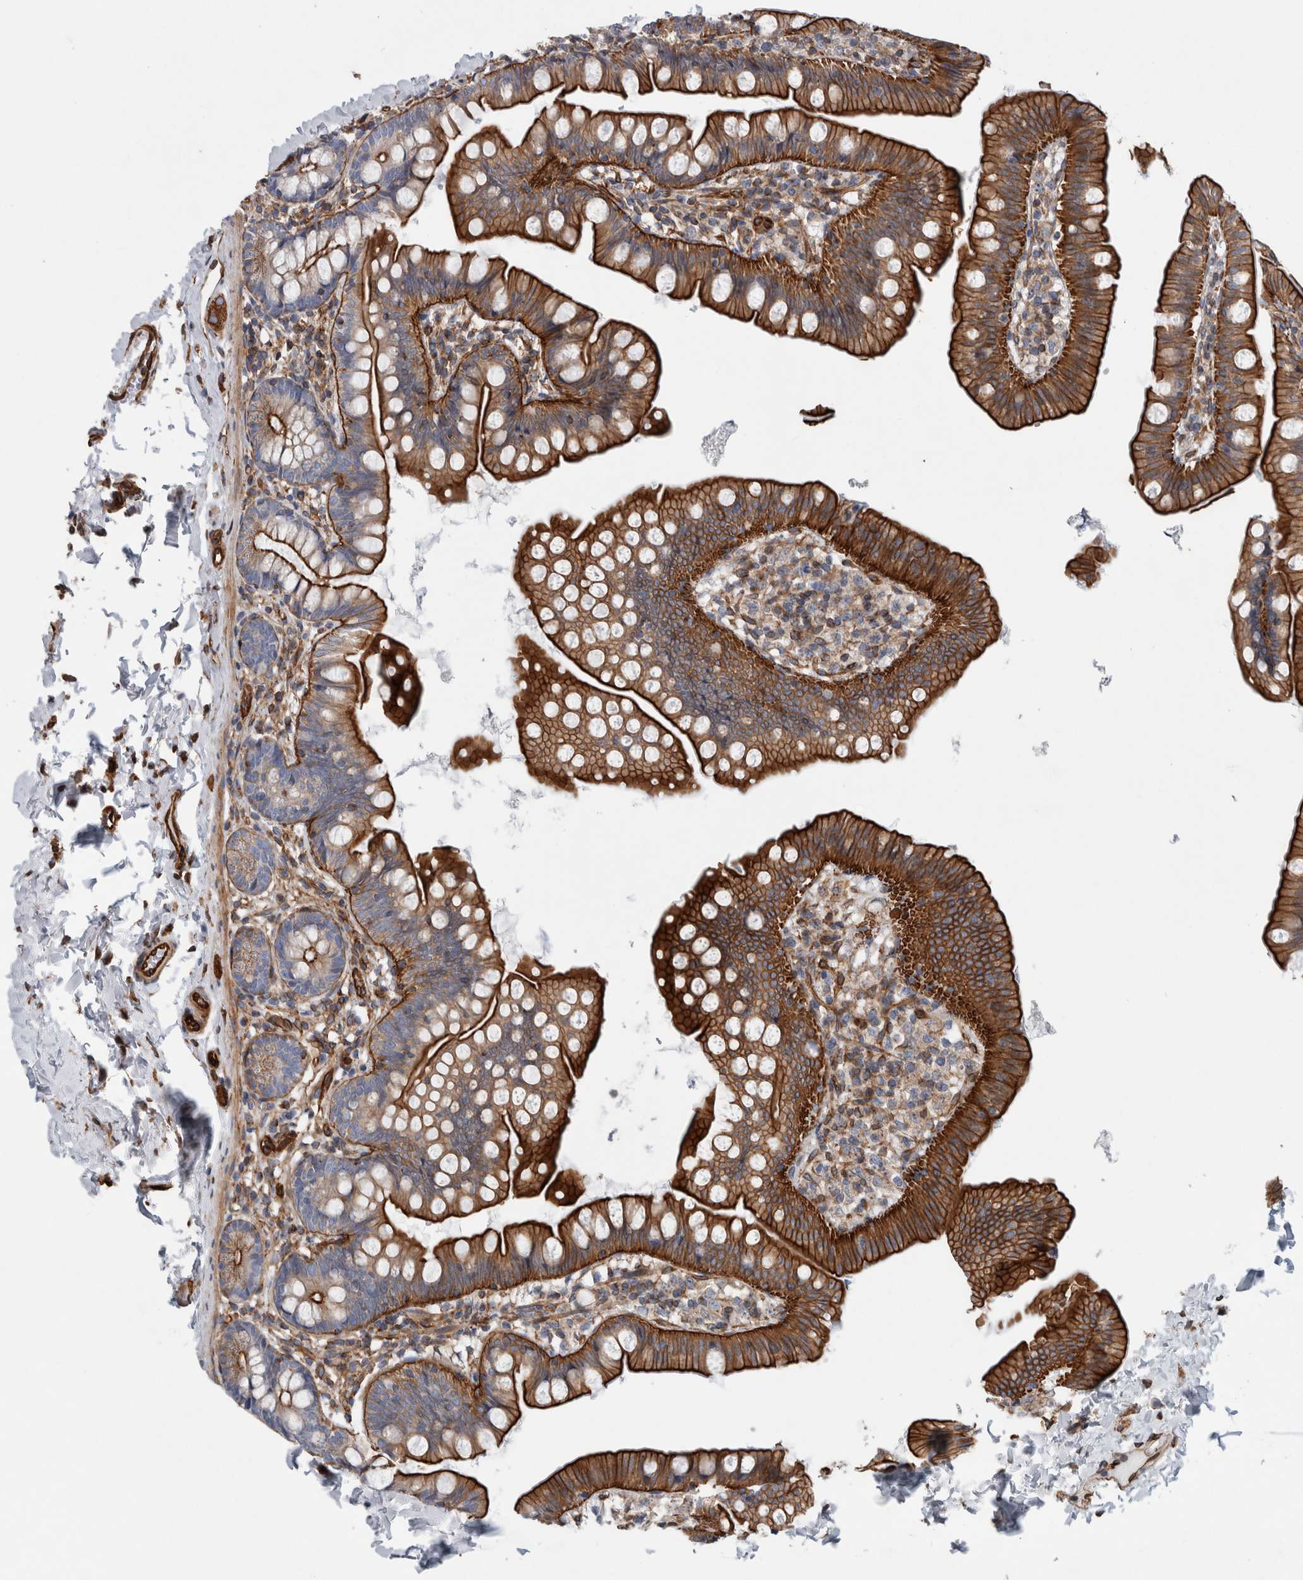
{"staining": {"intensity": "strong", "quantity": ">75%", "location": "cytoplasmic/membranous"}, "tissue": "small intestine", "cell_type": "Glandular cells", "image_type": "normal", "snomed": [{"axis": "morphology", "description": "Normal tissue, NOS"}, {"axis": "topography", "description": "Small intestine"}], "caption": "A high amount of strong cytoplasmic/membranous positivity is appreciated in approximately >75% of glandular cells in benign small intestine.", "gene": "PLEC", "patient": {"sex": "male", "age": 7}}